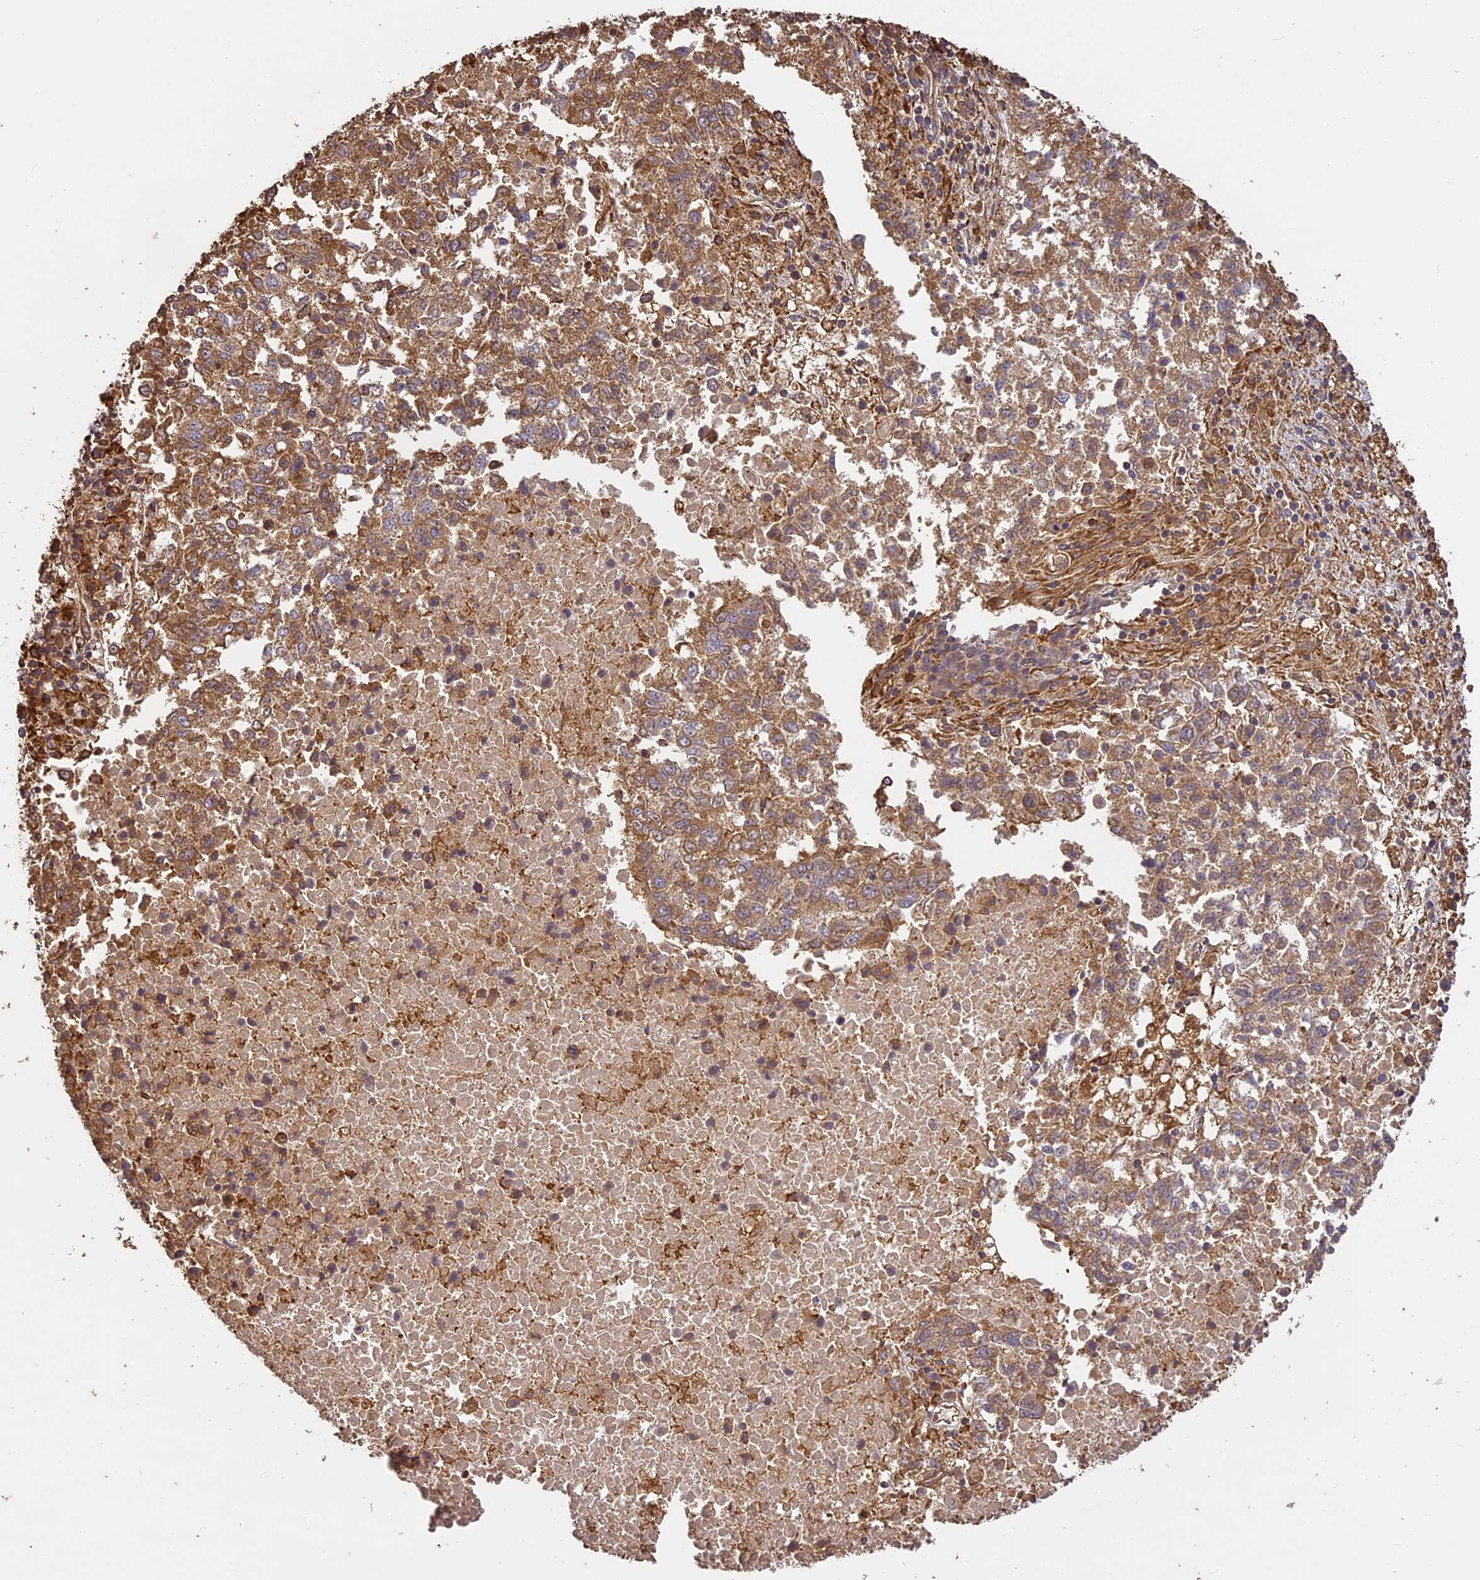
{"staining": {"intensity": "moderate", "quantity": ">75%", "location": "cytoplasmic/membranous"}, "tissue": "lung cancer", "cell_type": "Tumor cells", "image_type": "cancer", "snomed": [{"axis": "morphology", "description": "Squamous cell carcinoma, NOS"}, {"axis": "topography", "description": "Lung"}], "caption": "A histopathology image of squamous cell carcinoma (lung) stained for a protein shows moderate cytoplasmic/membranous brown staining in tumor cells.", "gene": "BRAP", "patient": {"sex": "male", "age": 73}}